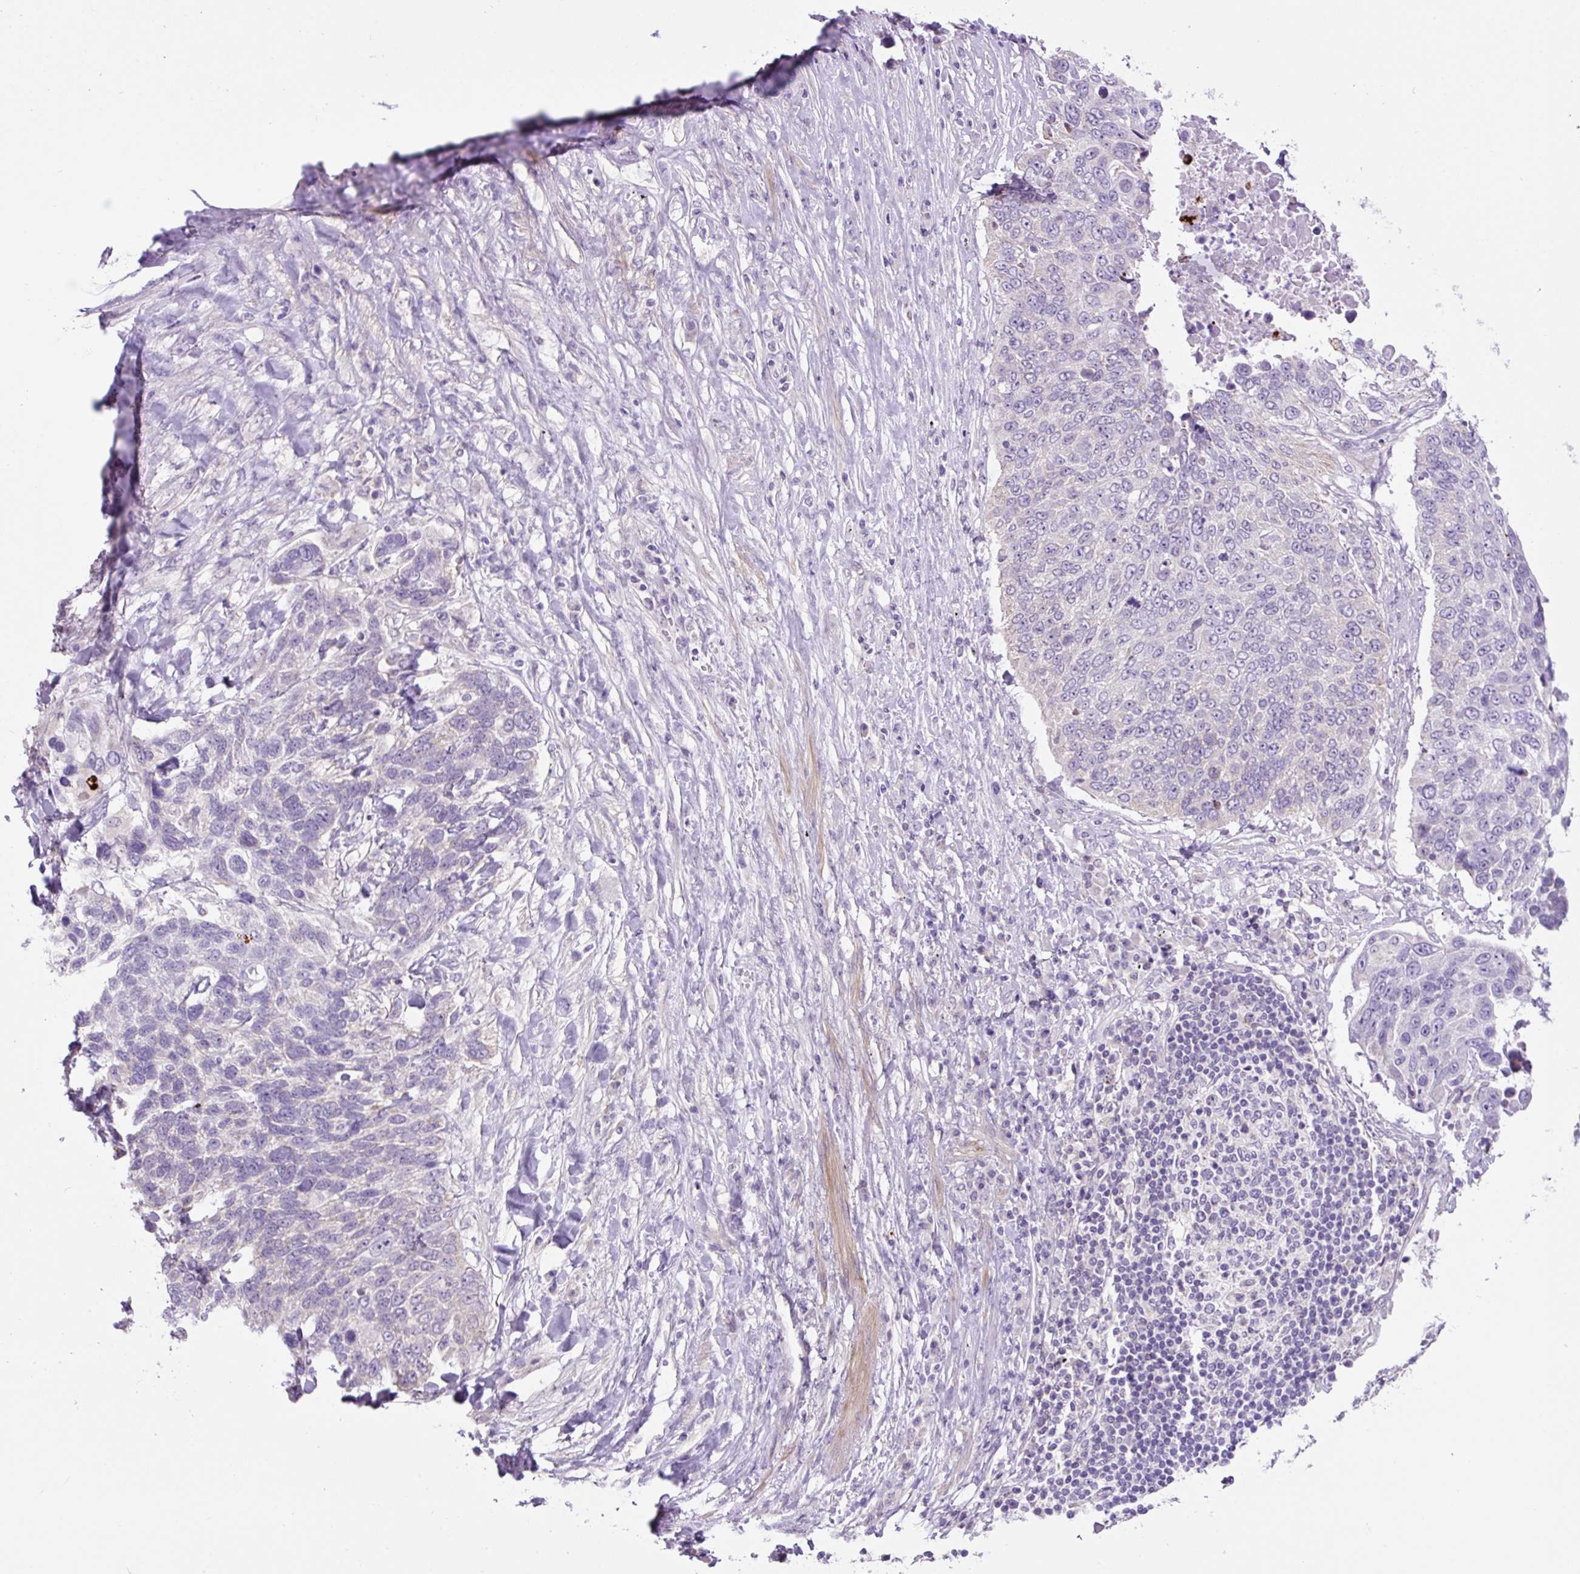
{"staining": {"intensity": "negative", "quantity": "none", "location": "none"}, "tissue": "lung cancer", "cell_type": "Tumor cells", "image_type": "cancer", "snomed": [{"axis": "morphology", "description": "Squamous cell carcinoma, NOS"}, {"axis": "topography", "description": "Lung"}], "caption": "Human lung cancer (squamous cell carcinoma) stained for a protein using immunohistochemistry (IHC) demonstrates no expression in tumor cells.", "gene": "OGDHL", "patient": {"sex": "male", "age": 66}}